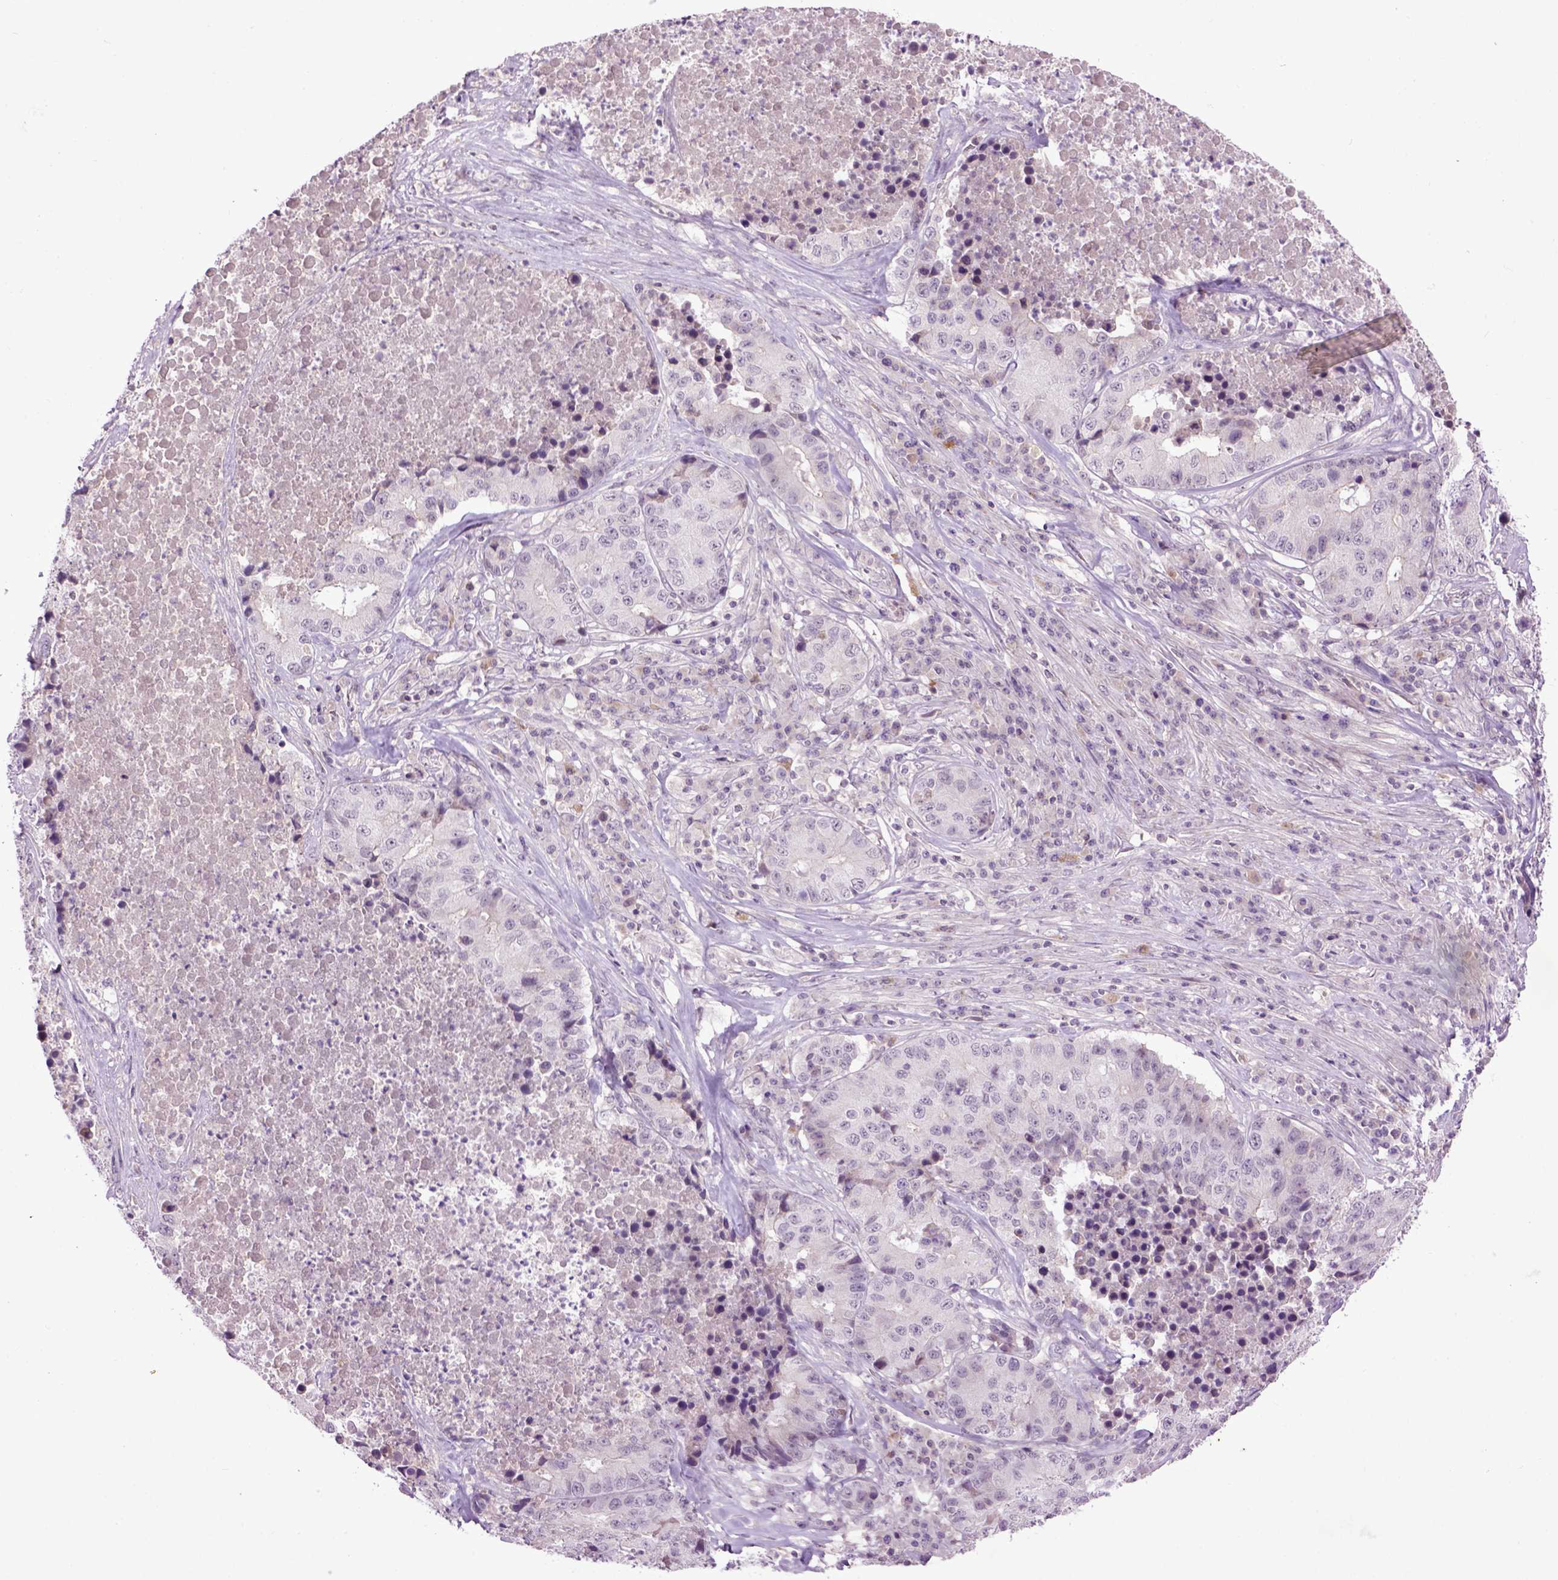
{"staining": {"intensity": "negative", "quantity": "none", "location": "none"}, "tissue": "stomach cancer", "cell_type": "Tumor cells", "image_type": "cancer", "snomed": [{"axis": "morphology", "description": "Adenocarcinoma, NOS"}, {"axis": "topography", "description": "Stomach"}], "caption": "The histopathology image reveals no staining of tumor cells in stomach cancer (adenocarcinoma).", "gene": "EMILIN3", "patient": {"sex": "male", "age": 71}}